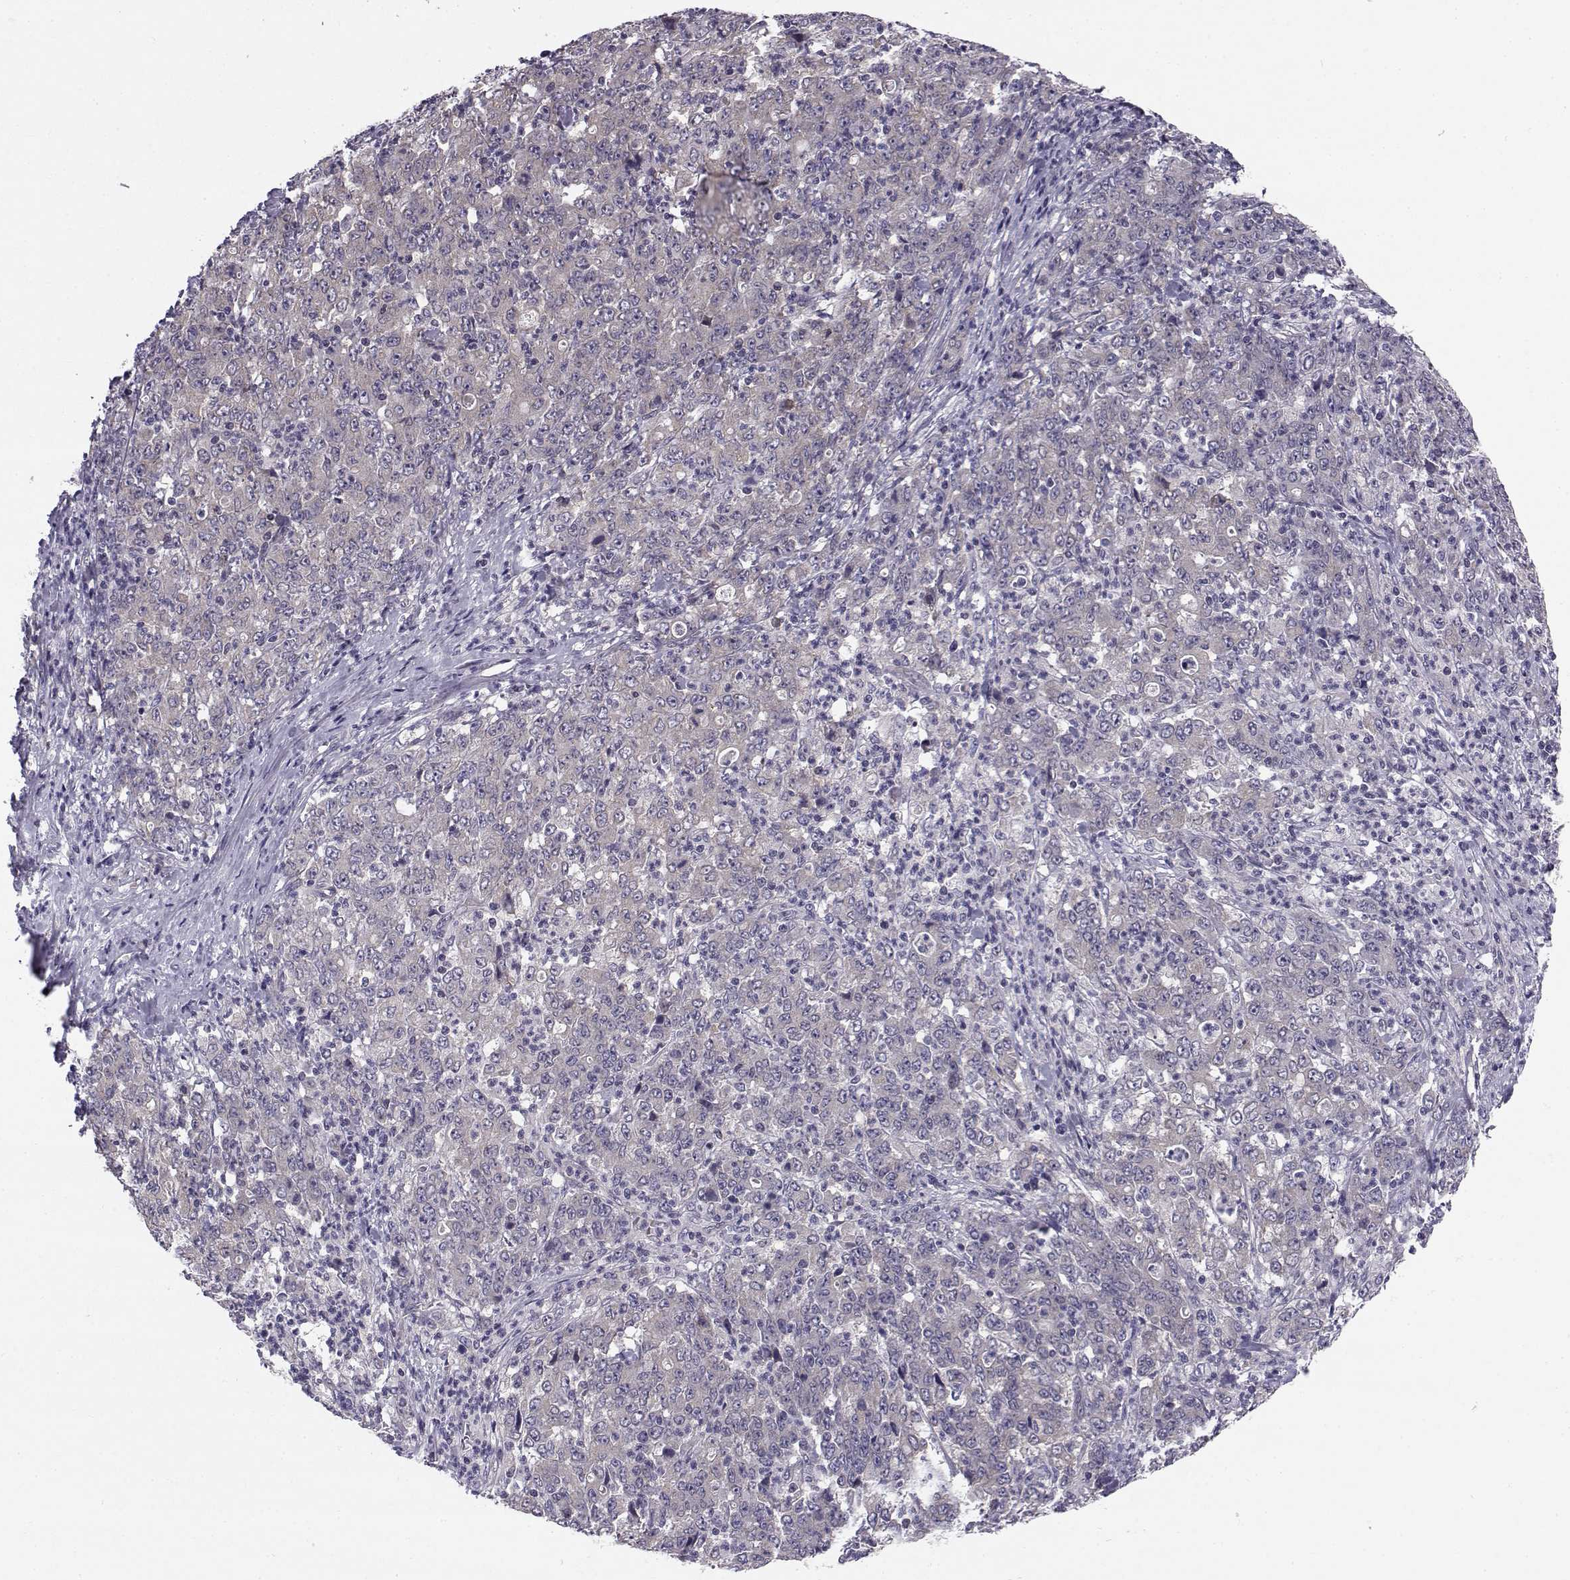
{"staining": {"intensity": "weak", "quantity": "<25%", "location": "cytoplasmic/membranous"}, "tissue": "stomach cancer", "cell_type": "Tumor cells", "image_type": "cancer", "snomed": [{"axis": "morphology", "description": "Adenocarcinoma, NOS"}, {"axis": "topography", "description": "Stomach, lower"}], "caption": "A photomicrograph of human stomach cancer is negative for staining in tumor cells.", "gene": "PEX5L", "patient": {"sex": "female", "age": 71}}